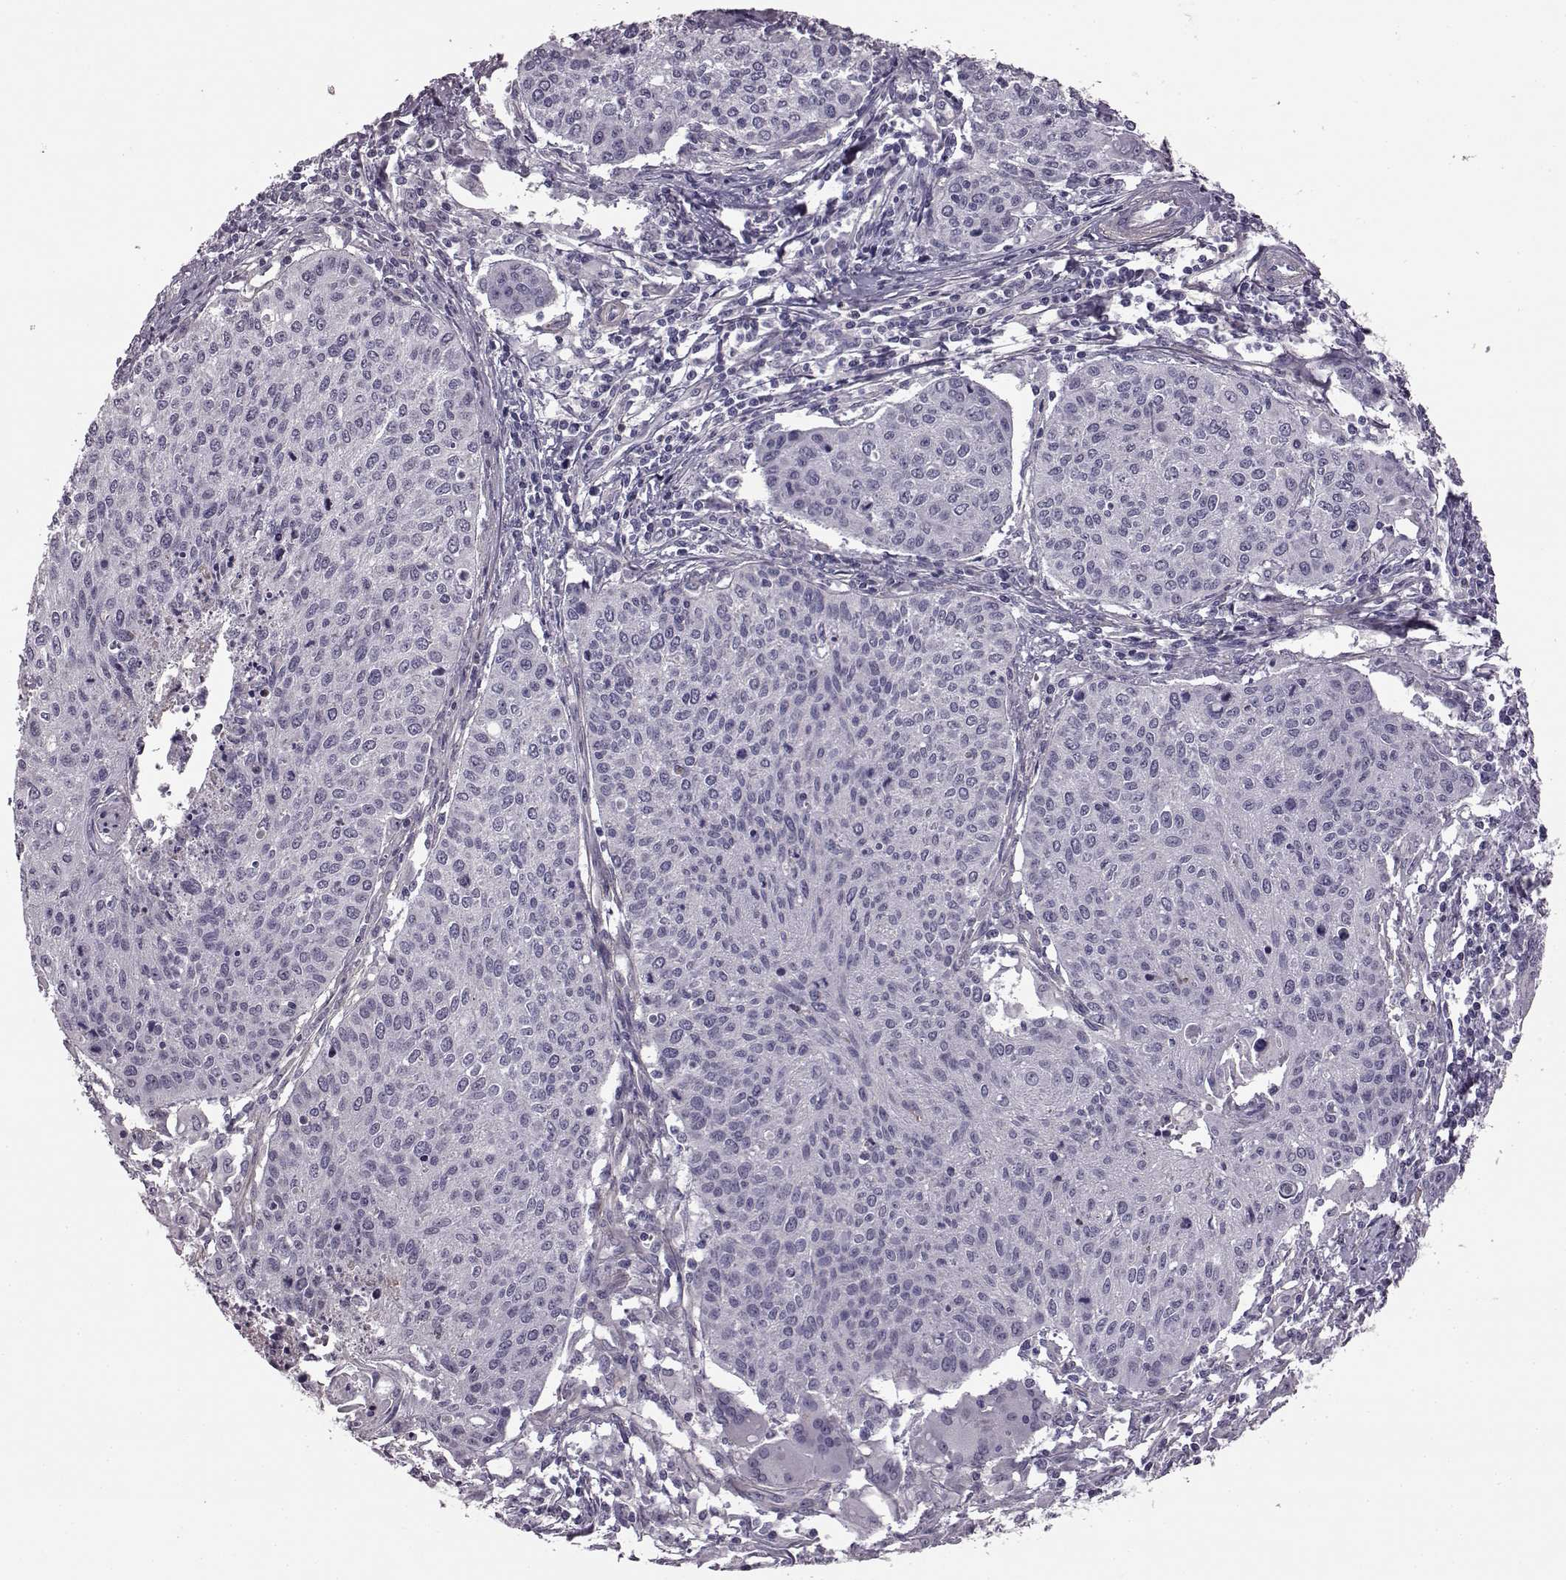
{"staining": {"intensity": "negative", "quantity": "none", "location": "none"}, "tissue": "cervical cancer", "cell_type": "Tumor cells", "image_type": "cancer", "snomed": [{"axis": "morphology", "description": "Squamous cell carcinoma, NOS"}, {"axis": "topography", "description": "Cervix"}], "caption": "A high-resolution micrograph shows immunohistochemistry staining of cervical squamous cell carcinoma, which demonstrates no significant expression in tumor cells.", "gene": "GRK1", "patient": {"sex": "female", "age": 38}}